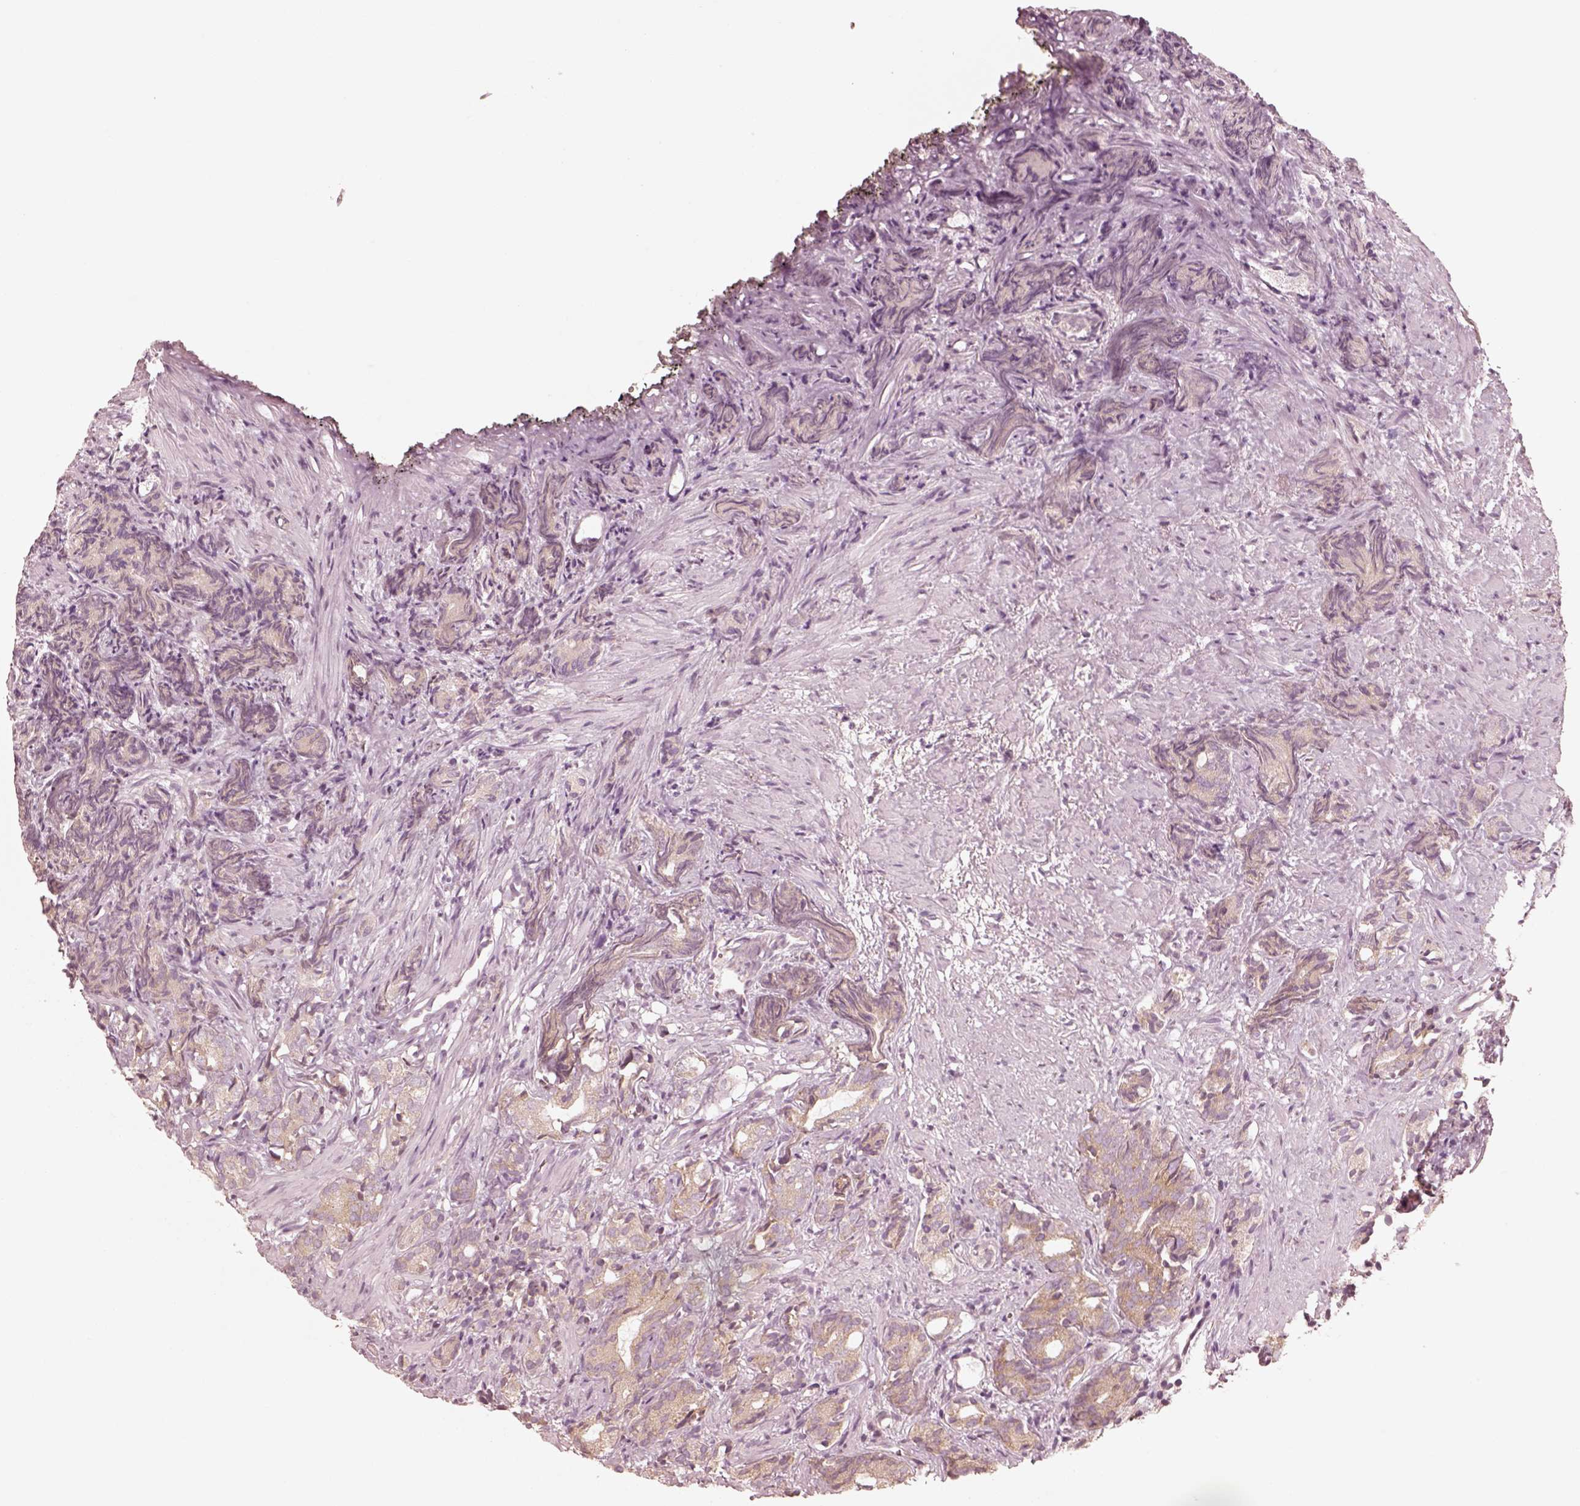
{"staining": {"intensity": "moderate", "quantity": "<25%", "location": "cytoplasmic/membranous"}, "tissue": "prostate cancer", "cell_type": "Tumor cells", "image_type": "cancer", "snomed": [{"axis": "morphology", "description": "Adenocarcinoma, High grade"}, {"axis": "topography", "description": "Prostate"}], "caption": "Prostate cancer tissue exhibits moderate cytoplasmic/membranous expression in approximately <25% of tumor cells, visualized by immunohistochemistry.", "gene": "CNOT2", "patient": {"sex": "male", "age": 84}}